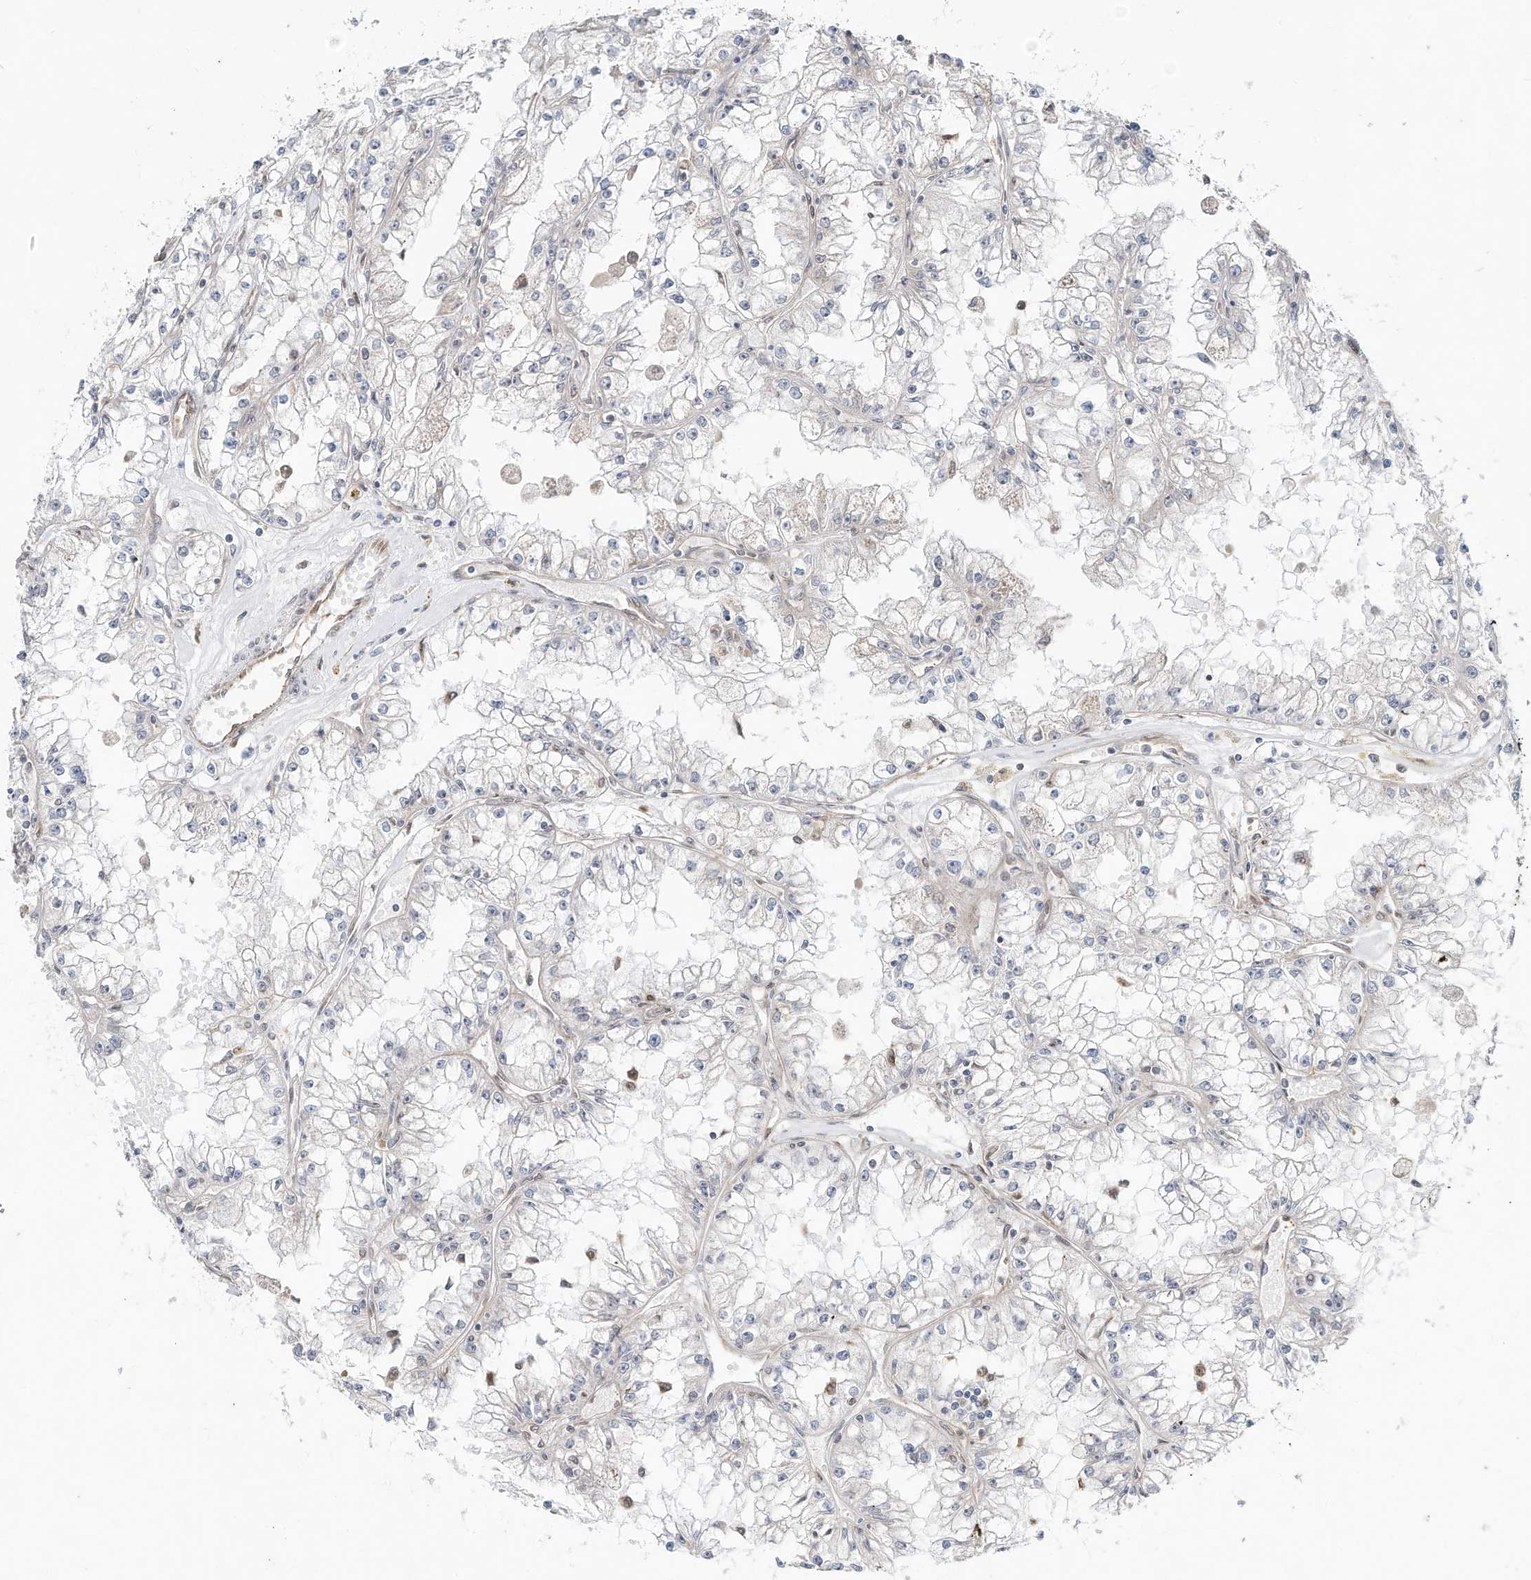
{"staining": {"intensity": "negative", "quantity": "none", "location": "none"}, "tissue": "renal cancer", "cell_type": "Tumor cells", "image_type": "cancer", "snomed": [{"axis": "morphology", "description": "Adenocarcinoma, NOS"}, {"axis": "topography", "description": "Kidney"}], "caption": "Immunohistochemical staining of human renal cancer shows no significant positivity in tumor cells.", "gene": "CUX1", "patient": {"sex": "male", "age": 56}}